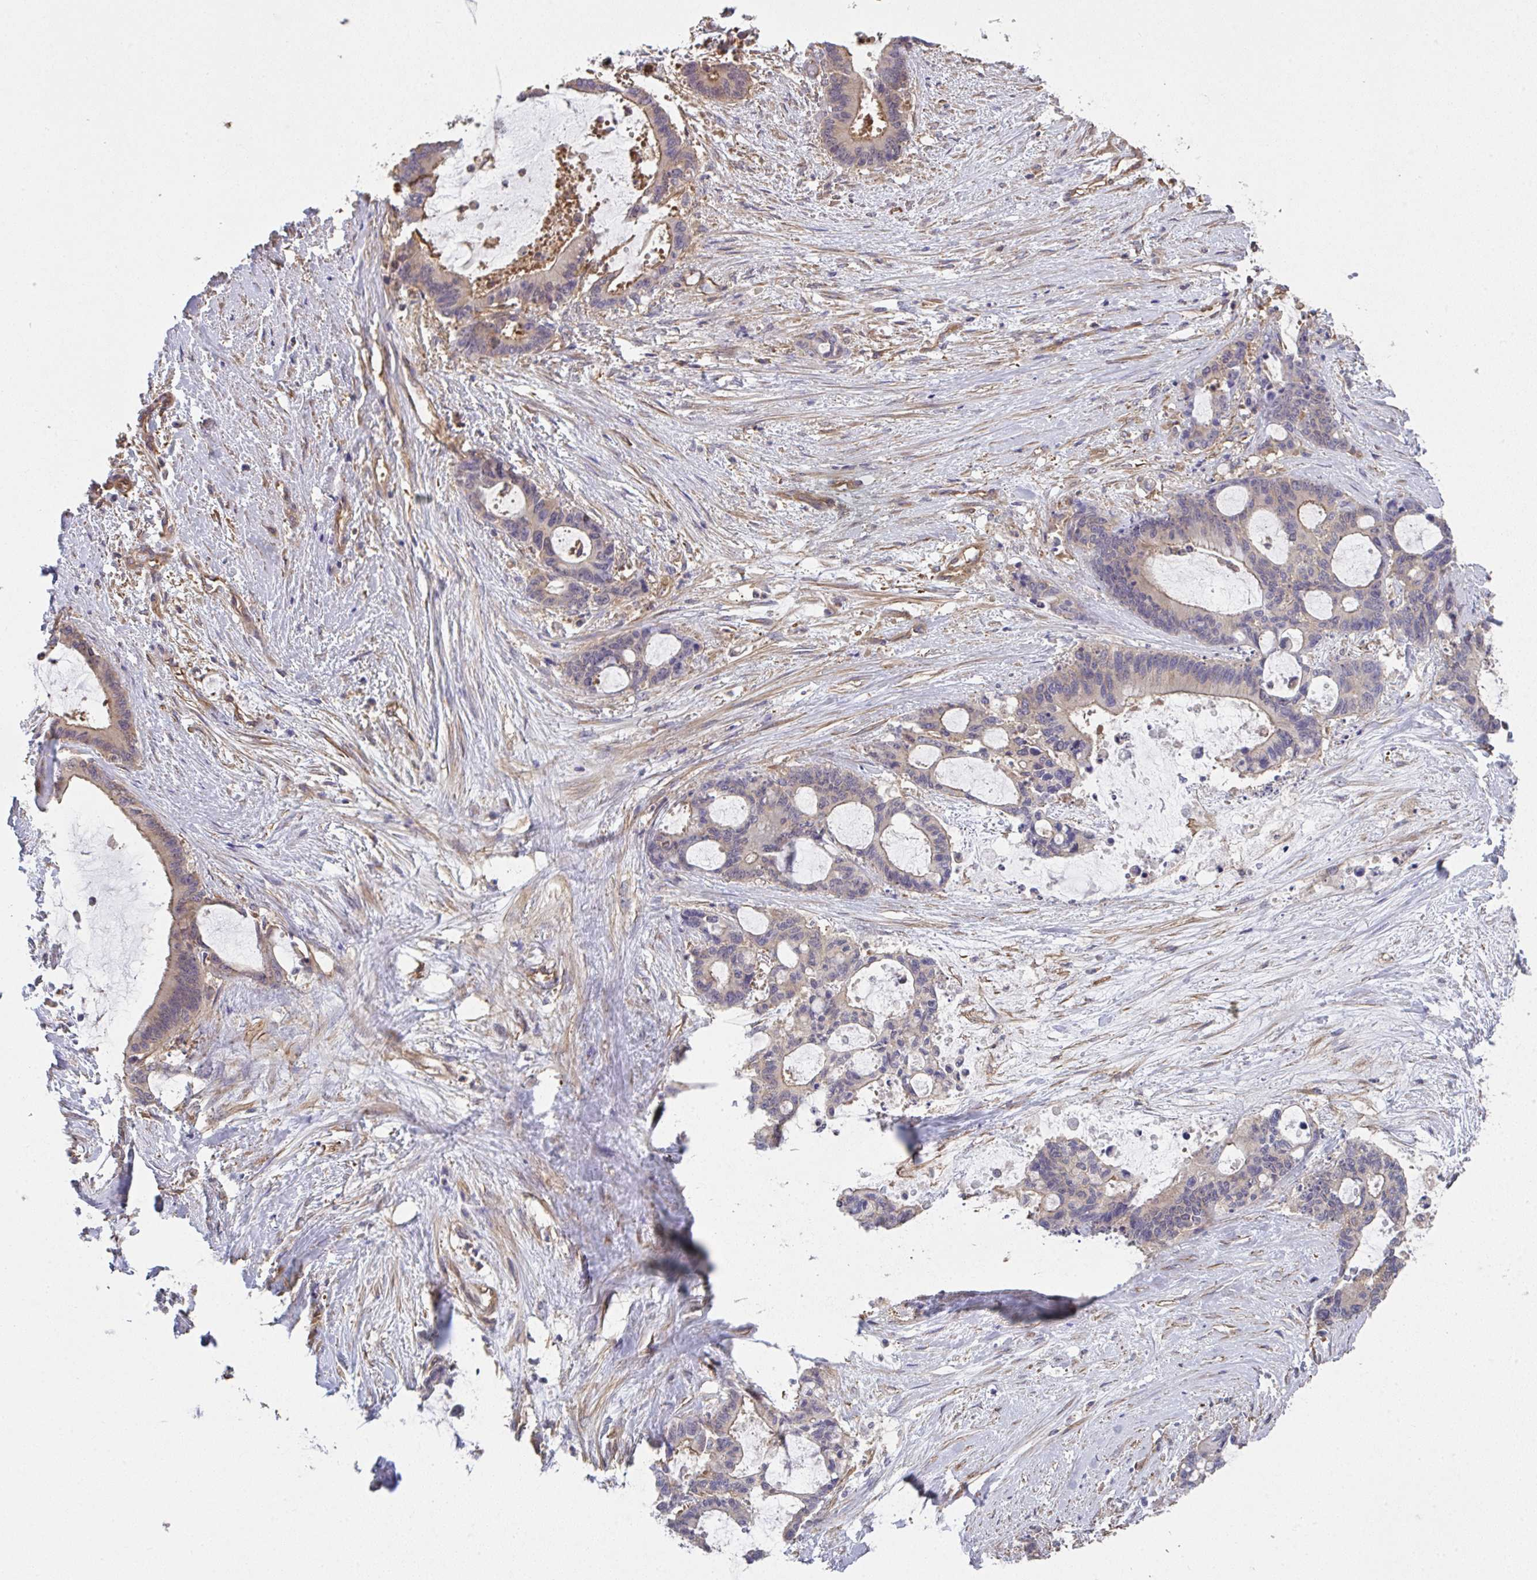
{"staining": {"intensity": "weak", "quantity": "<25%", "location": "cytoplasmic/membranous"}, "tissue": "liver cancer", "cell_type": "Tumor cells", "image_type": "cancer", "snomed": [{"axis": "morphology", "description": "Normal tissue, NOS"}, {"axis": "morphology", "description": "Cholangiocarcinoma"}, {"axis": "topography", "description": "Liver"}, {"axis": "topography", "description": "Peripheral nerve tissue"}], "caption": "This is a image of immunohistochemistry staining of liver cancer (cholangiocarcinoma), which shows no staining in tumor cells.", "gene": "TMEM229A", "patient": {"sex": "female", "age": 73}}